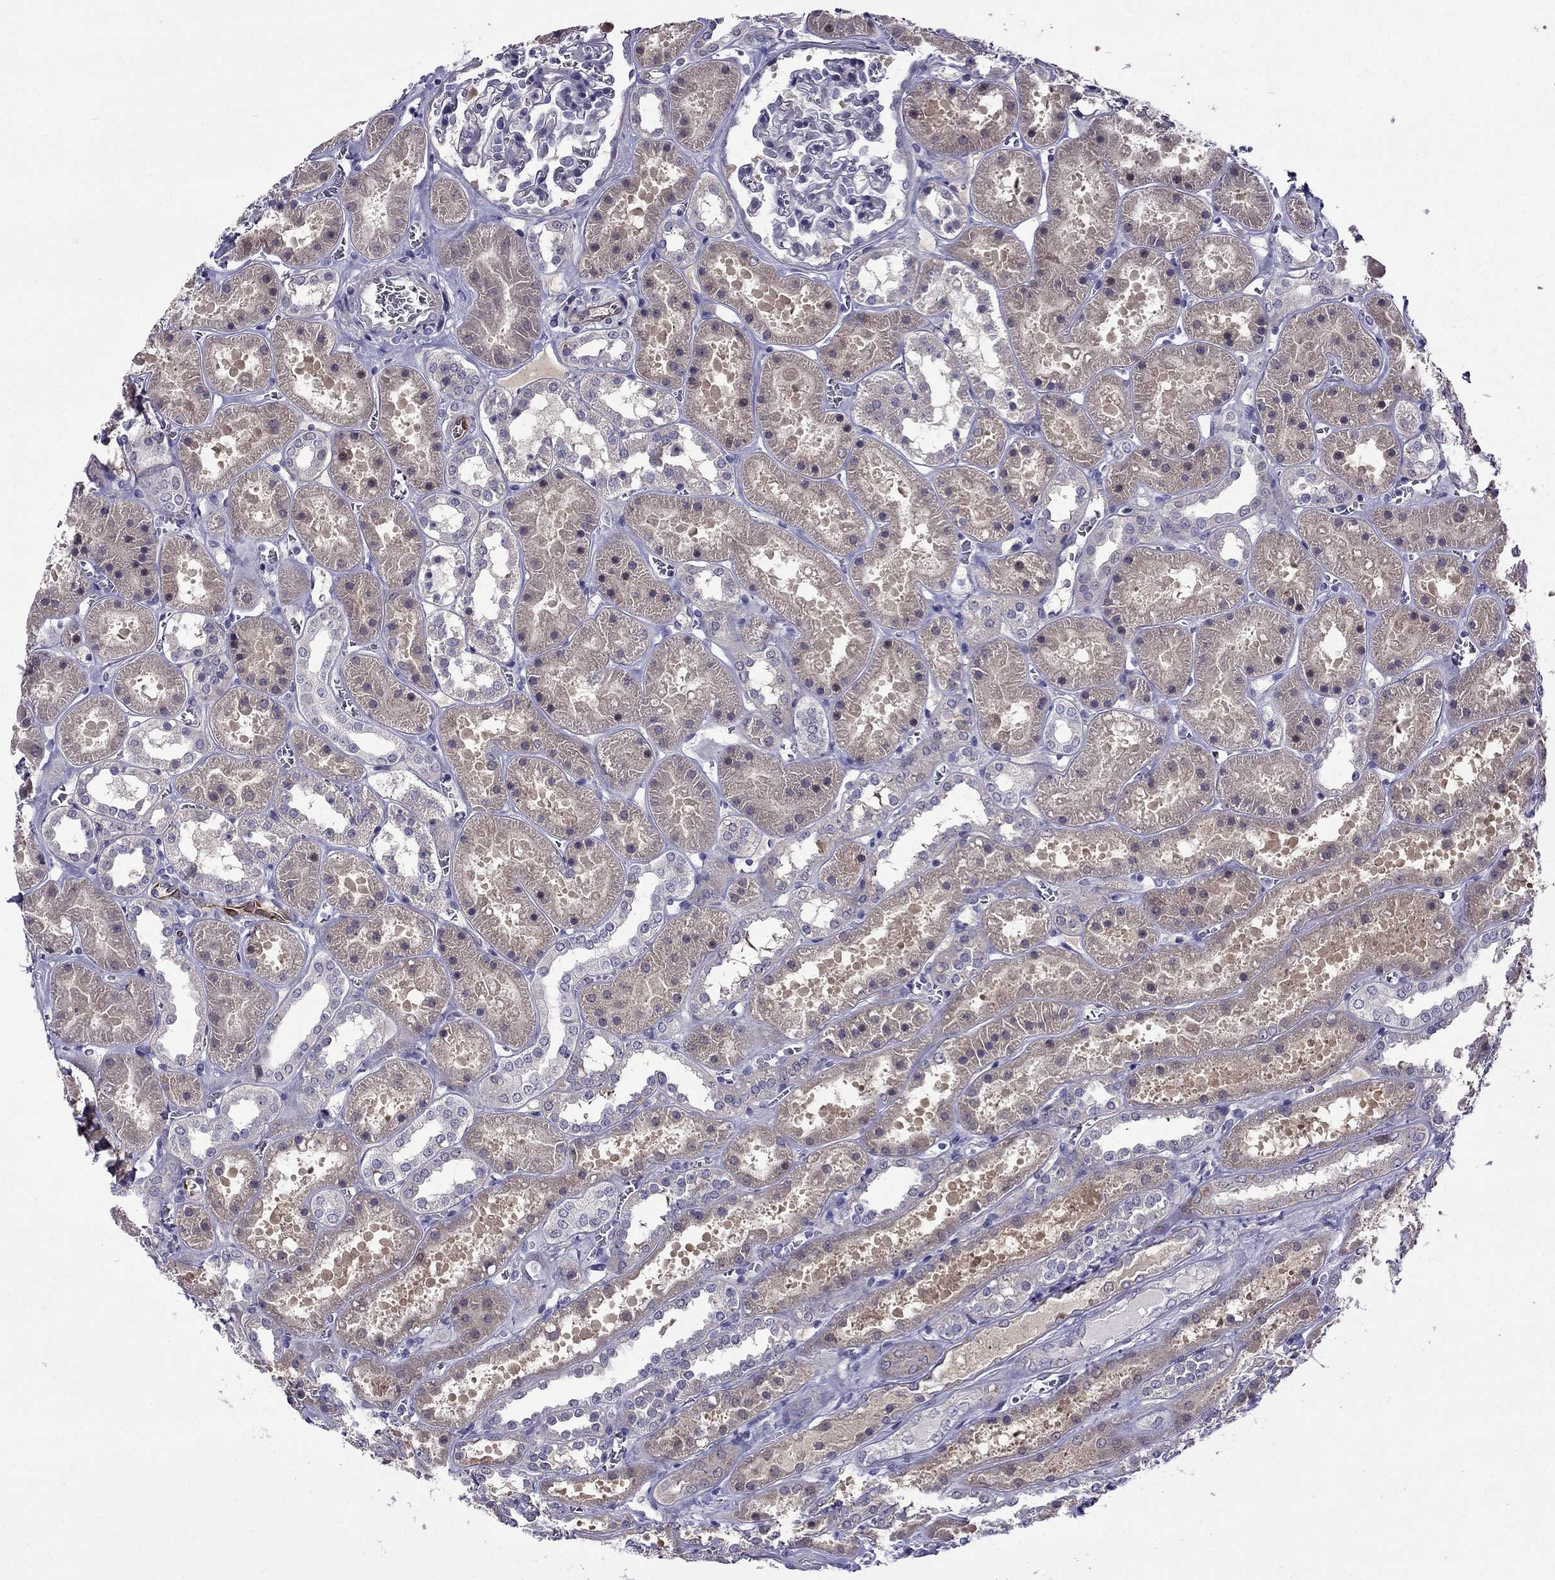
{"staining": {"intensity": "negative", "quantity": "none", "location": "none"}, "tissue": "kidney", "cell_type": "Cells in glomeruli", "image_type": "normal", "snomed": [{"axis": "morphology", "description": "Normal tissue, NOS"}, {"axis": "topography", "description": "Kidney"}], "caption": "DAB (3,3'-diaminobenzidine) immunohistochemical staining of unremarkable human kidney reveals no significant staining in cells in glomeruli.", "gene": "PI16", "patient": {"sex": "female", "age": 41}}